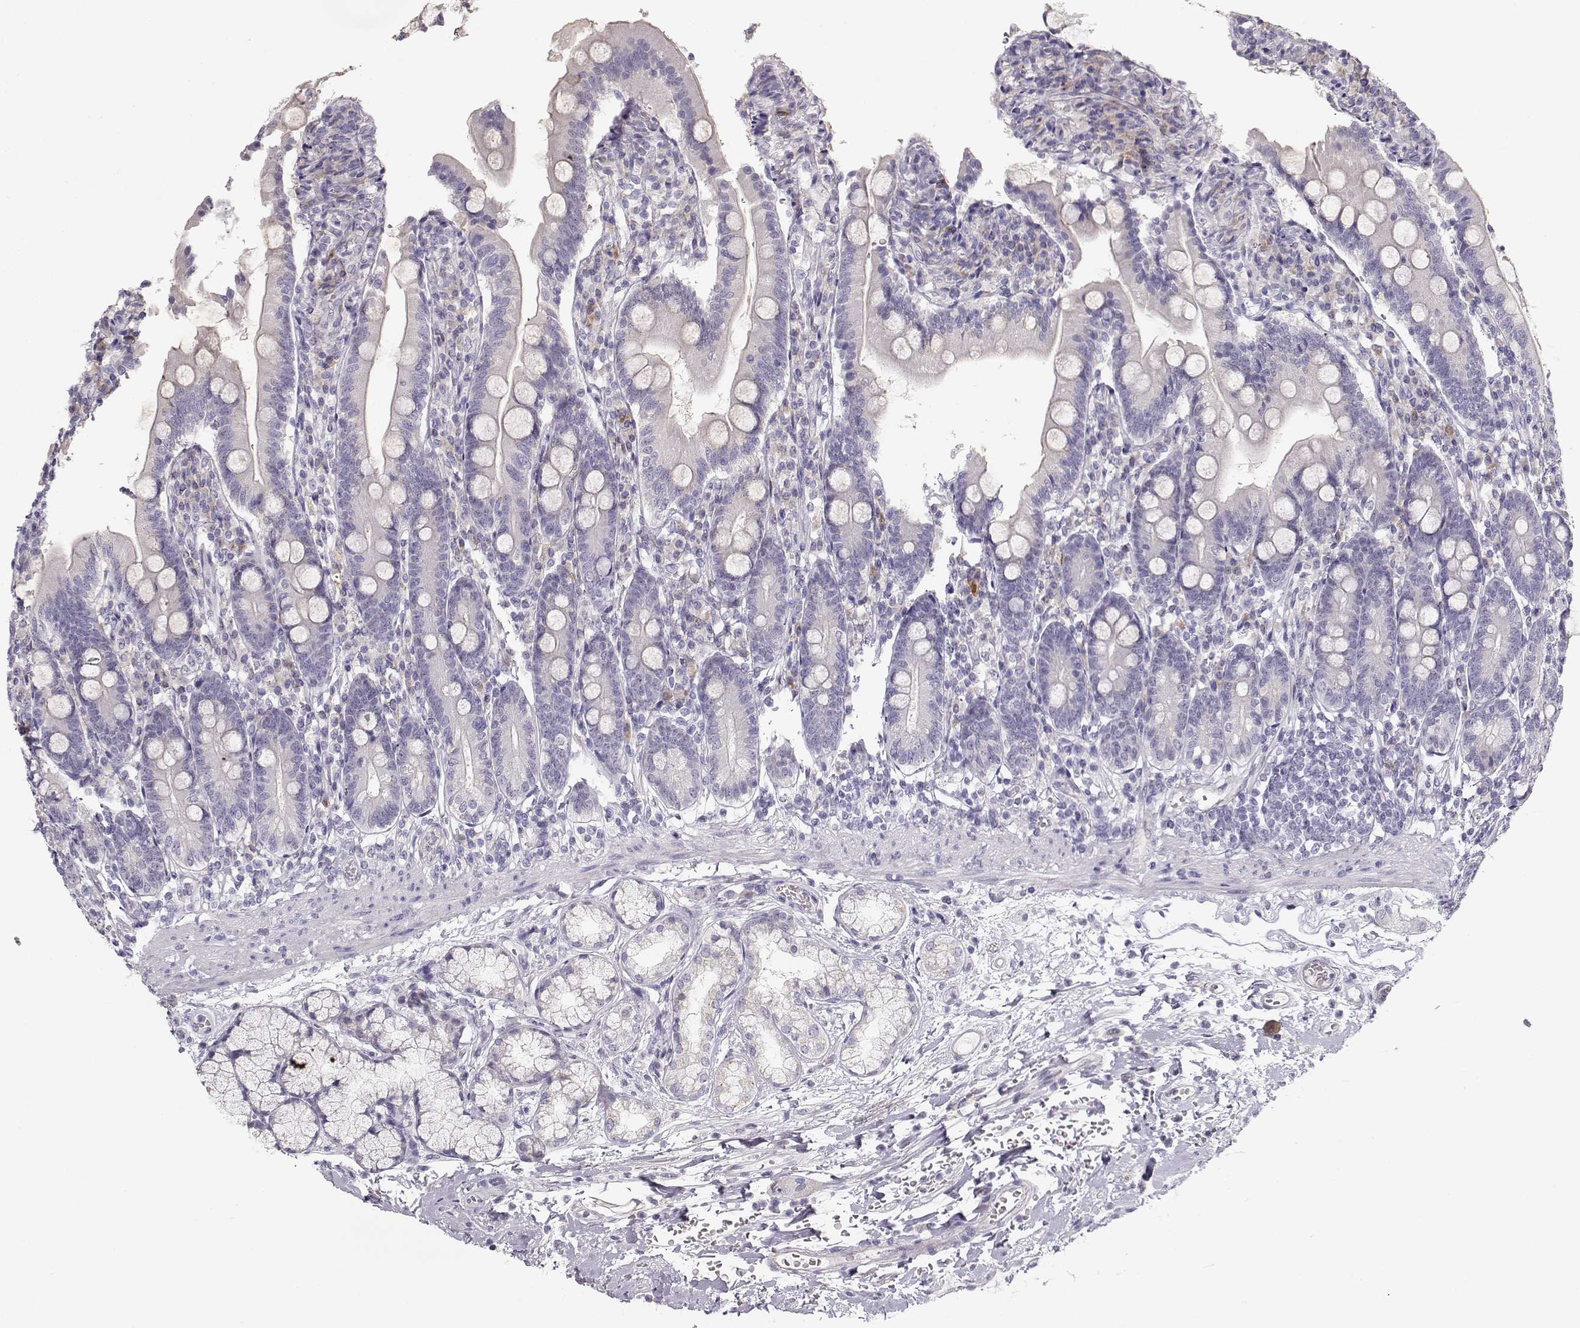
{"staining": {"intensity": "negative", "quantity": "none", "location": "none"}, "tissue": "duodenum", "cell_type": "Glandular cells", "image_type": "normal", "snomed": [{"axis": "morphology", "description": "Normal tissue, NOS"}, {"axis": "topography", "description": "Duodenum"}], "caption": "Photomicrograph shows no significant protein positivity in glandular cells of normal duodenum.", "gene": "GLIPR1L2", "patient": {"sex": "female", "age": 67}}